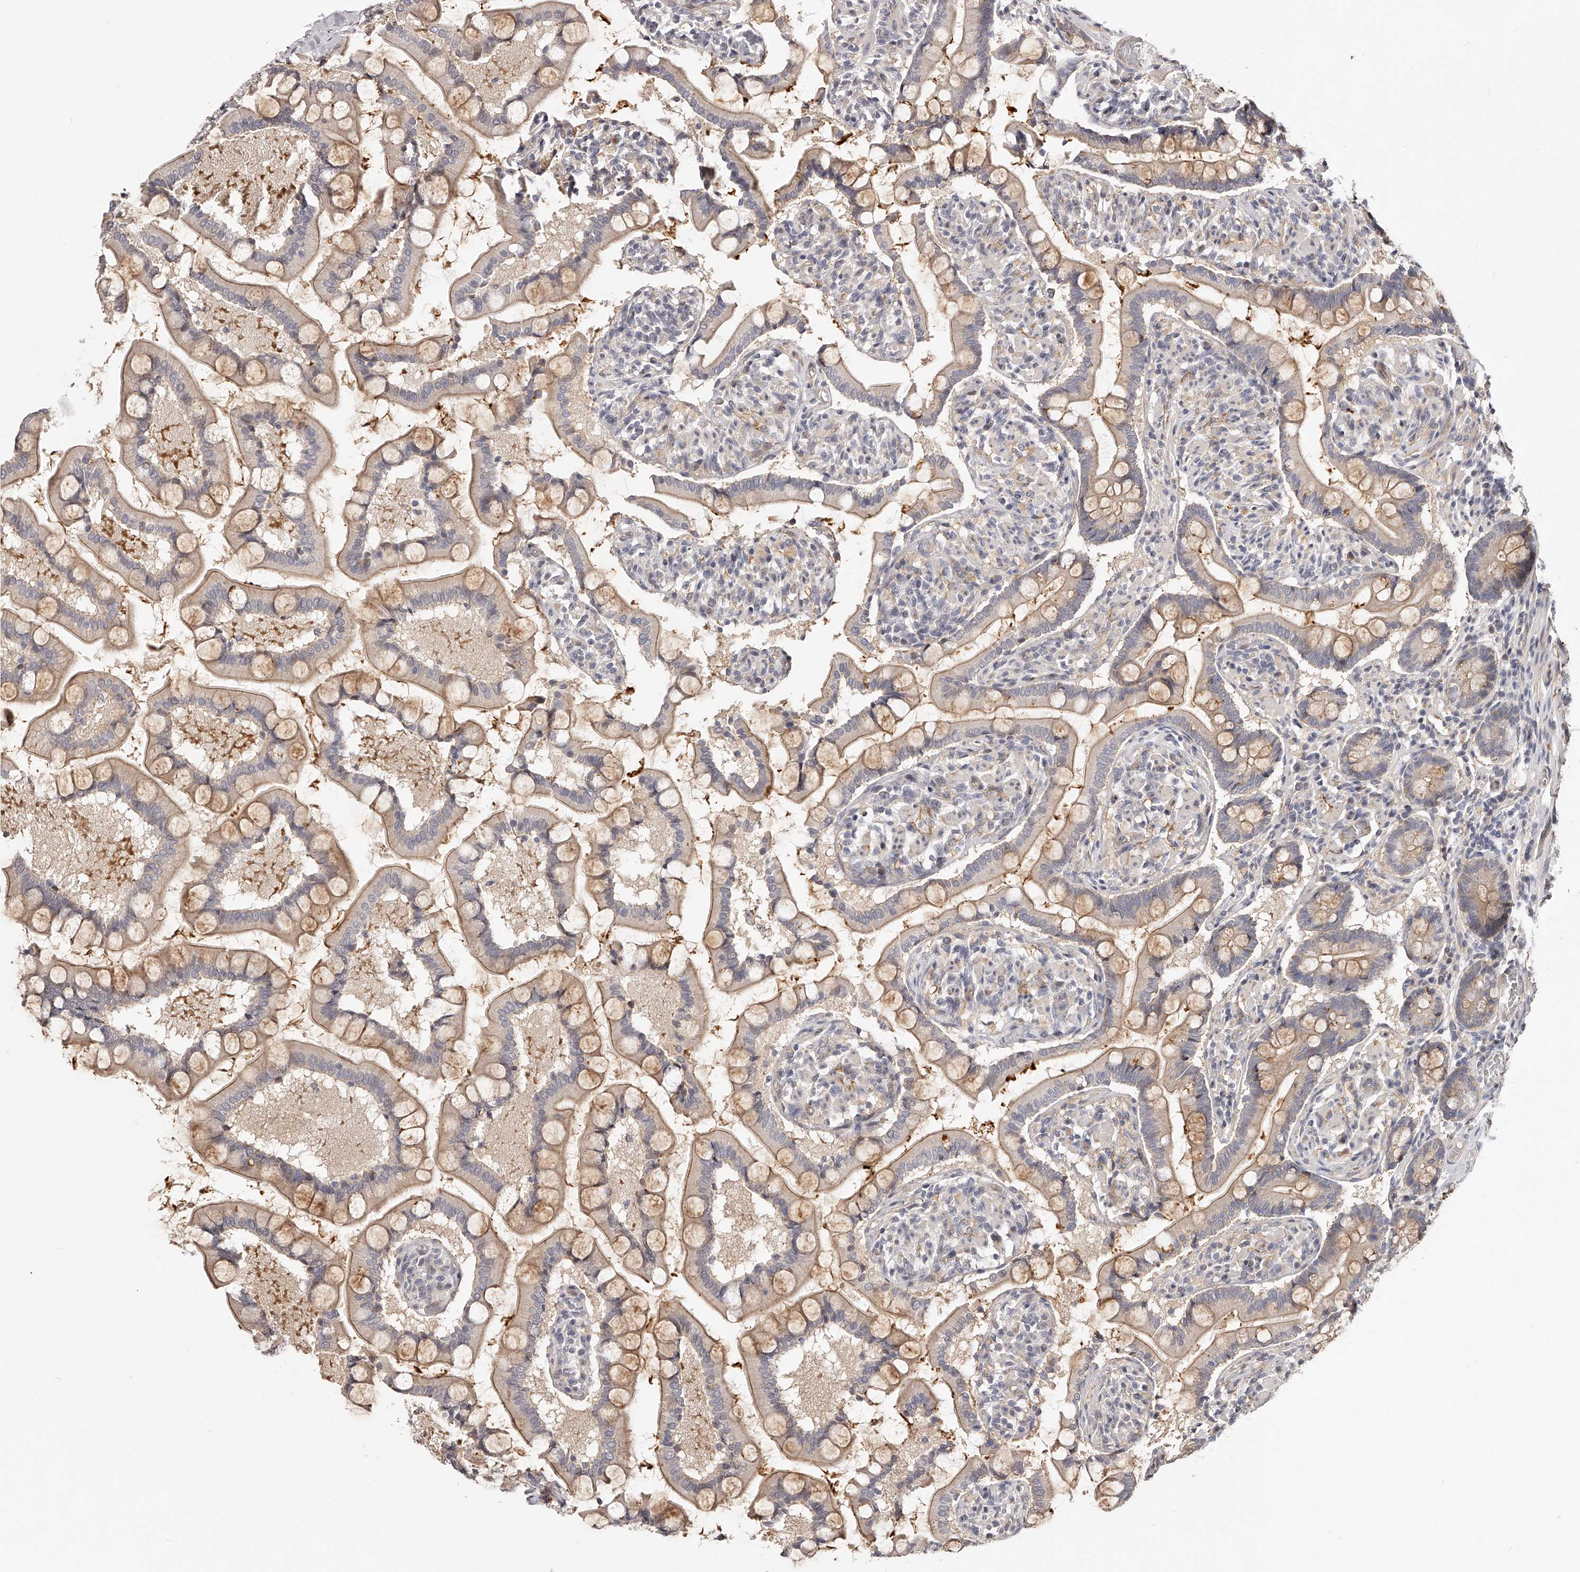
{"staining": {"intensity": "weak", "quantity": ">75%", "location": "cytoplasmic/membranous"}, "tissue": "small intestine", "cell_type": "Glandular cells", "image_type": "normal", "snomed": [{"axis": "morphology", "description": "Normal tissue, NOS"}, {"axis": "topography", "description": "Small intestine"}], "caption": "Weak cytoplasmic/membranous expression is appreciated in approximately >75% of glandular cells in unremarkable small intestine. Immunohistochemistry (ihc) stains the protein in brown and the nuclei are stained blue.", "gene": "ZNF582", "patient": {"sex": "male", "age": 41}}